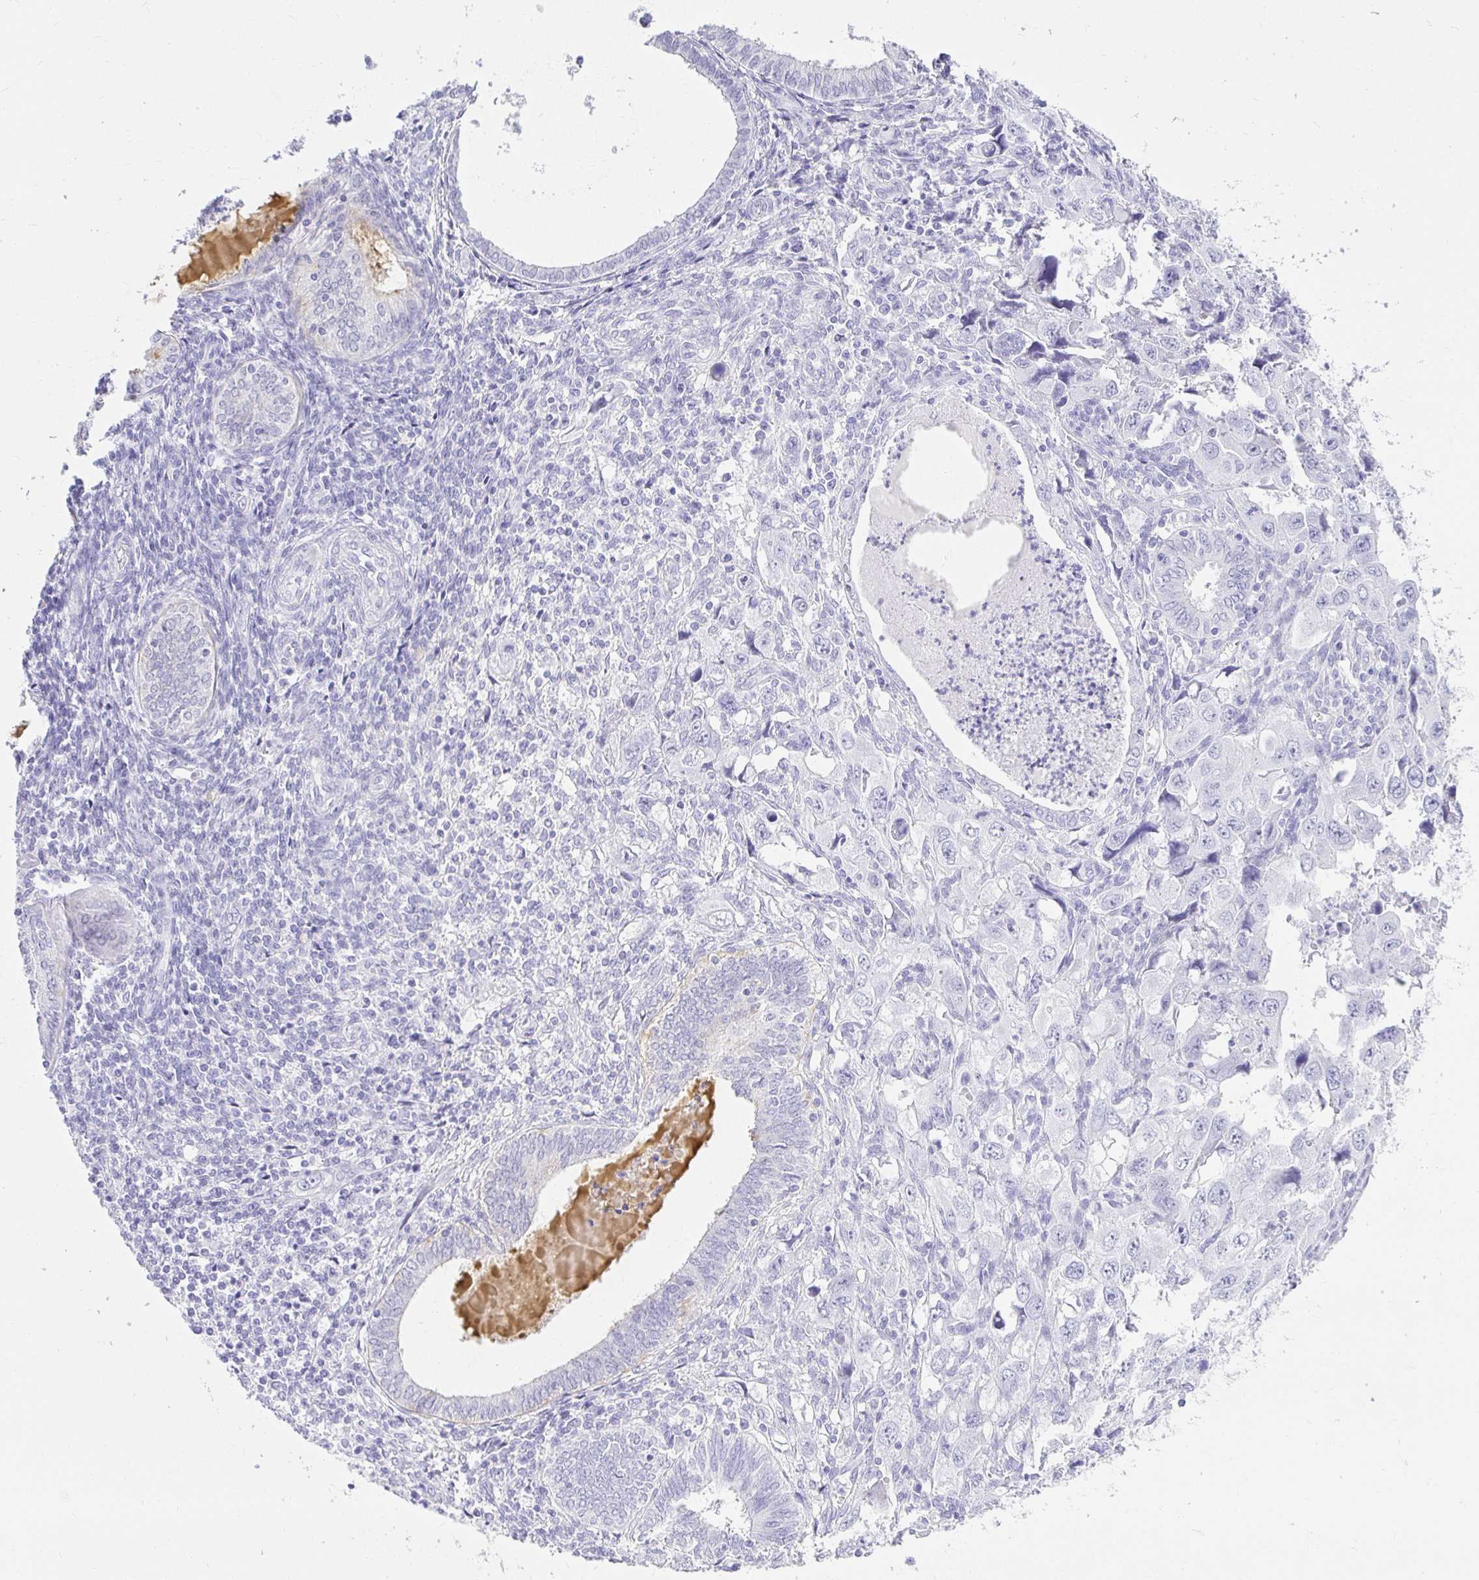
{"staining": {"intensity": "negative", "quantity": "none", "location": "none"}, "tissue": "endometrial cancer", "cell_type": "Tumor cells", "image_type": "cancer", "snomed": [{"axis": "morphology", "description": "Adenocarcinoma, NOS"}, {"axis": "topography", "description": "Uterus"}], "caption": "IHC histopathology image of human adenocarcinoma (endometrial) stained for a protein (brown), which exhibits no positivity in tumor cells.", "gene": "CHAT", "patient": {"sex": "female", "age": 62}}